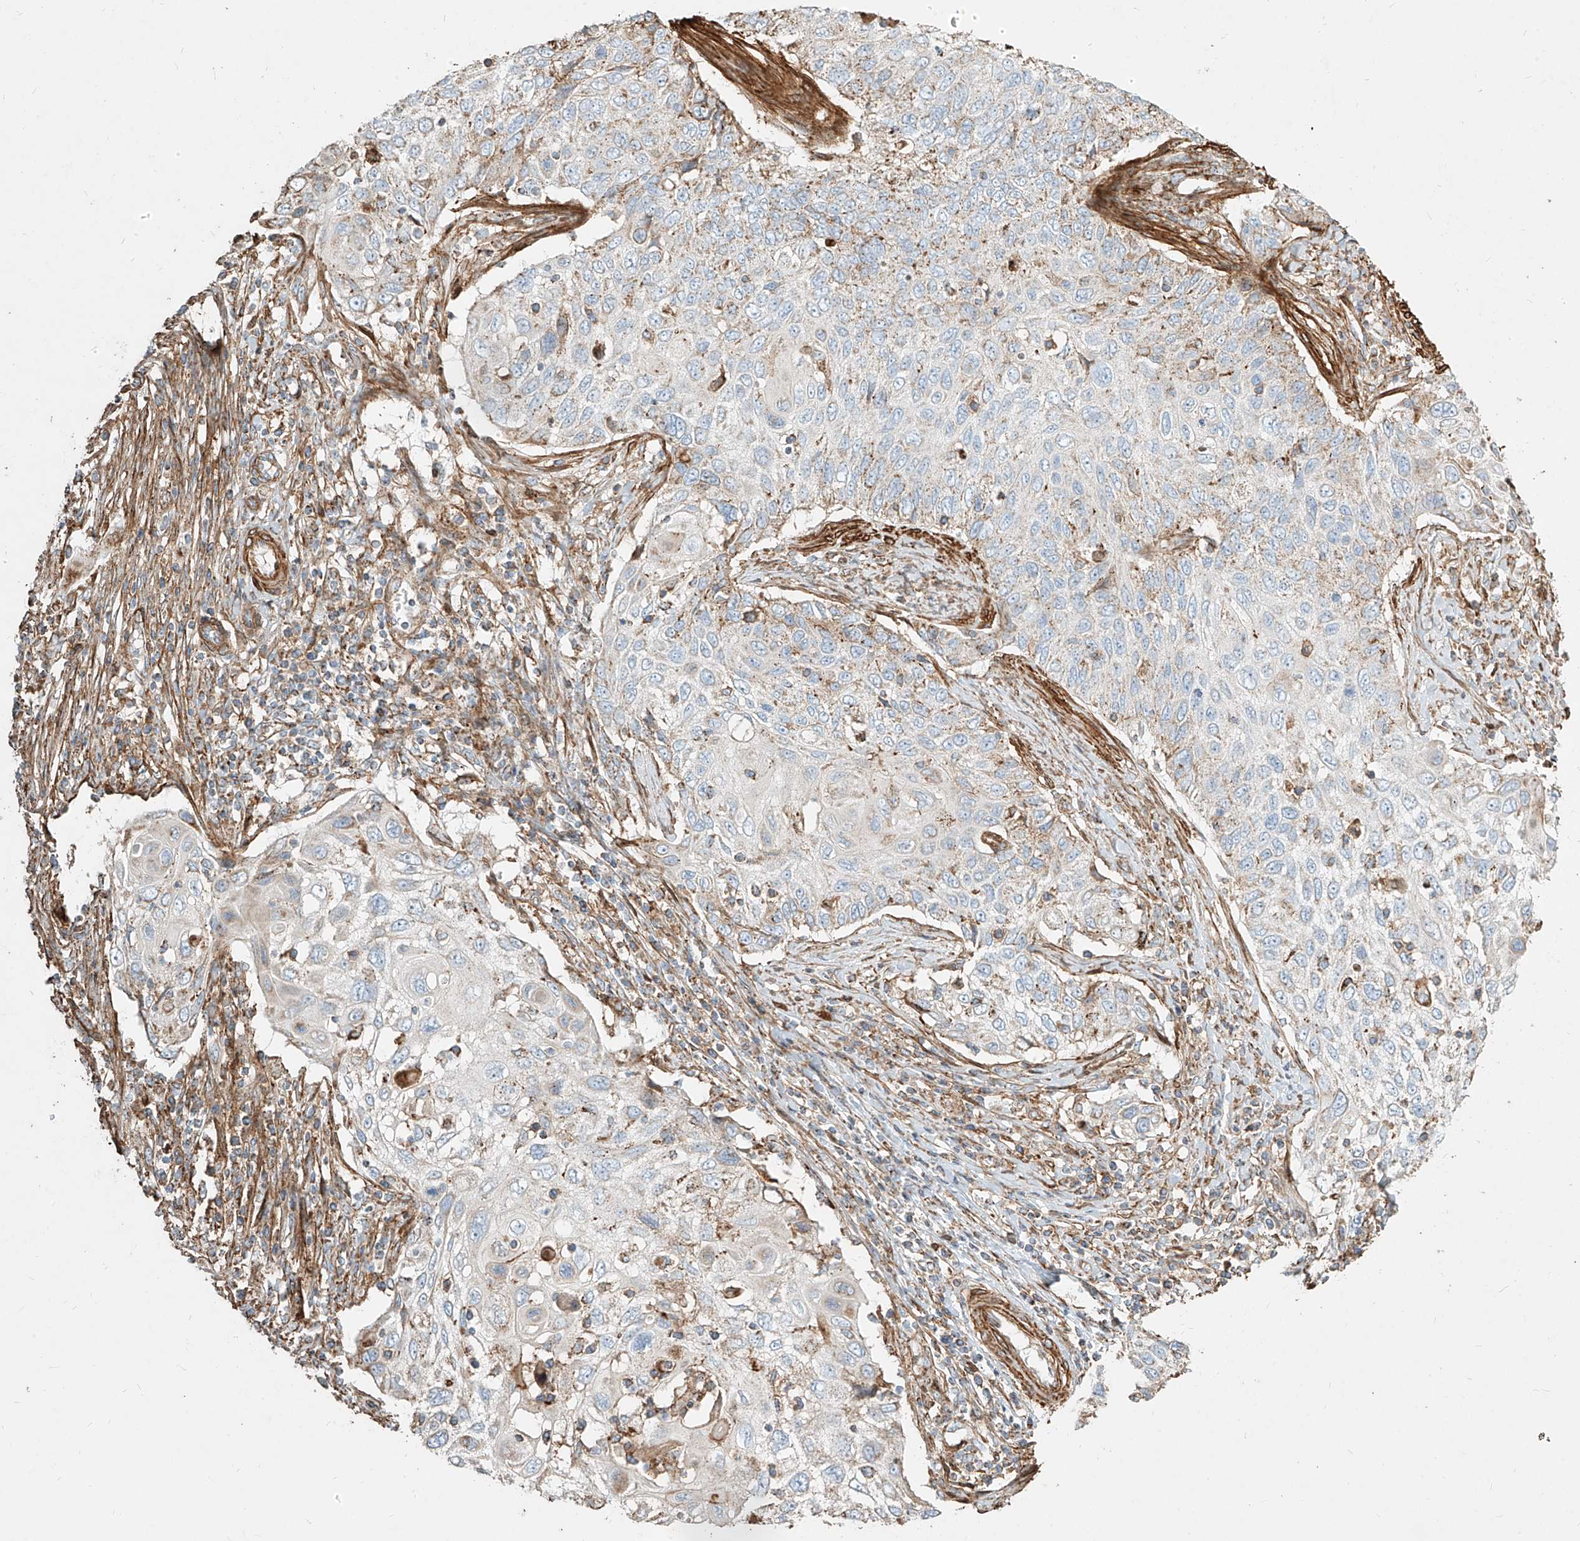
{"staining": {"intensity": "negative", "quantity": "none", "location": "none"}, "tissue": "cervical cancer", "cell_type": "Tumor cells", "image_type": "cancer", "snomed": [{"axis": "morphology", "description": "Squamous cell carcinoma, NOS"}, {"axis": "topography", "description": "Cervix"}], "caption": "The histopathology image displays no staining of tumor cells in cervical cancer. (Immunohistochemistry, brightfield microscopy, high magnification).", "gene": "MTX2", "patient": {"sex": "female", "age": 70}}